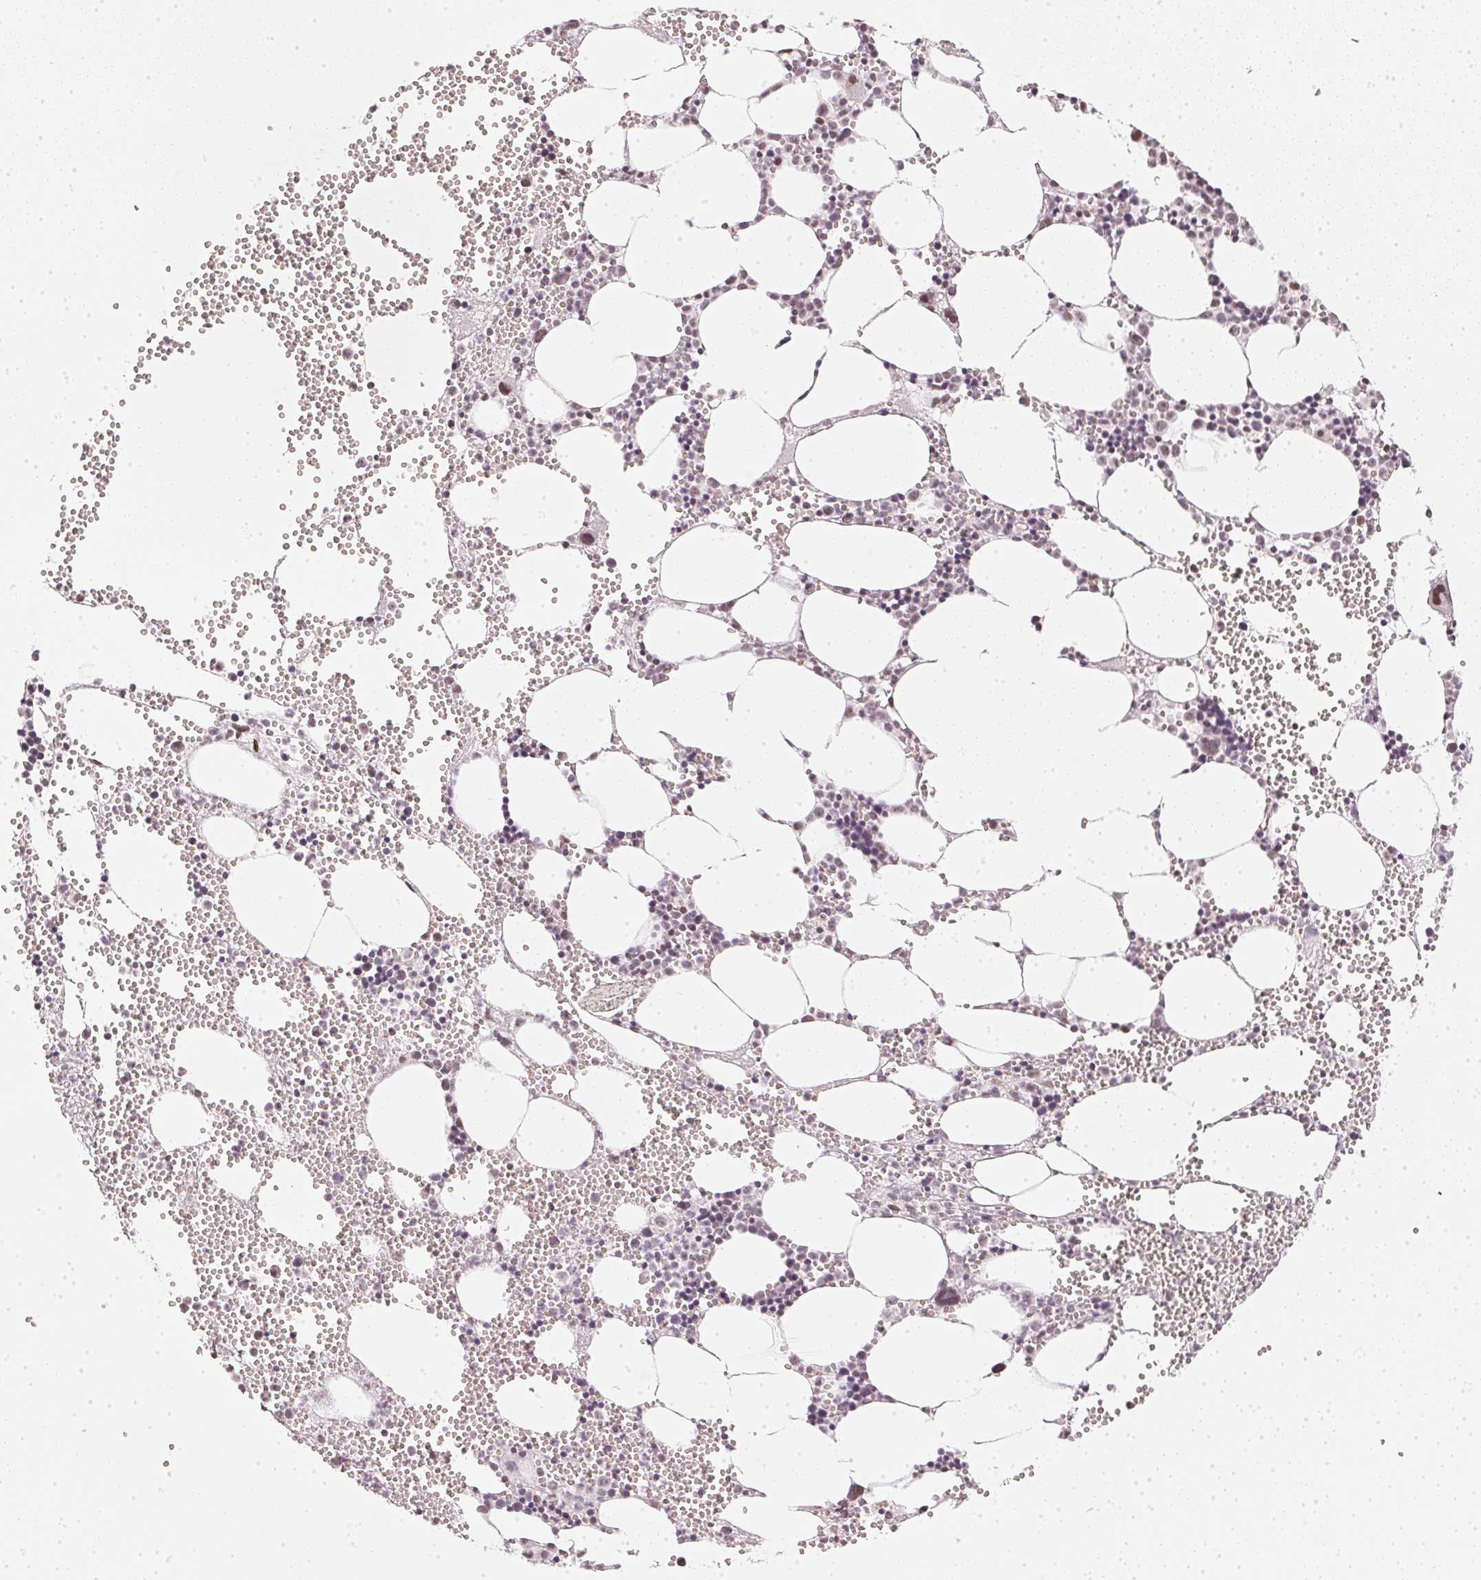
{"staining": {"intensity": "weak", "quantity": "<25%", "location": "nuclear"}, "tissue": "bone marrow", "cell_type": "Hematopoietic cells", "image_type": "normal", "snomed": [{"axis": "morphology", "description": "Normal tissue, NOS"}, {"axis": "topography", "description": "Bone marrow"}], "caption": "The immunohistochemistry histopathology image has no significant positivity in hematopoietic cells of bone marrow.", "gene": "DNAJC6", "patient": {"sex": "male", "age": 89}}